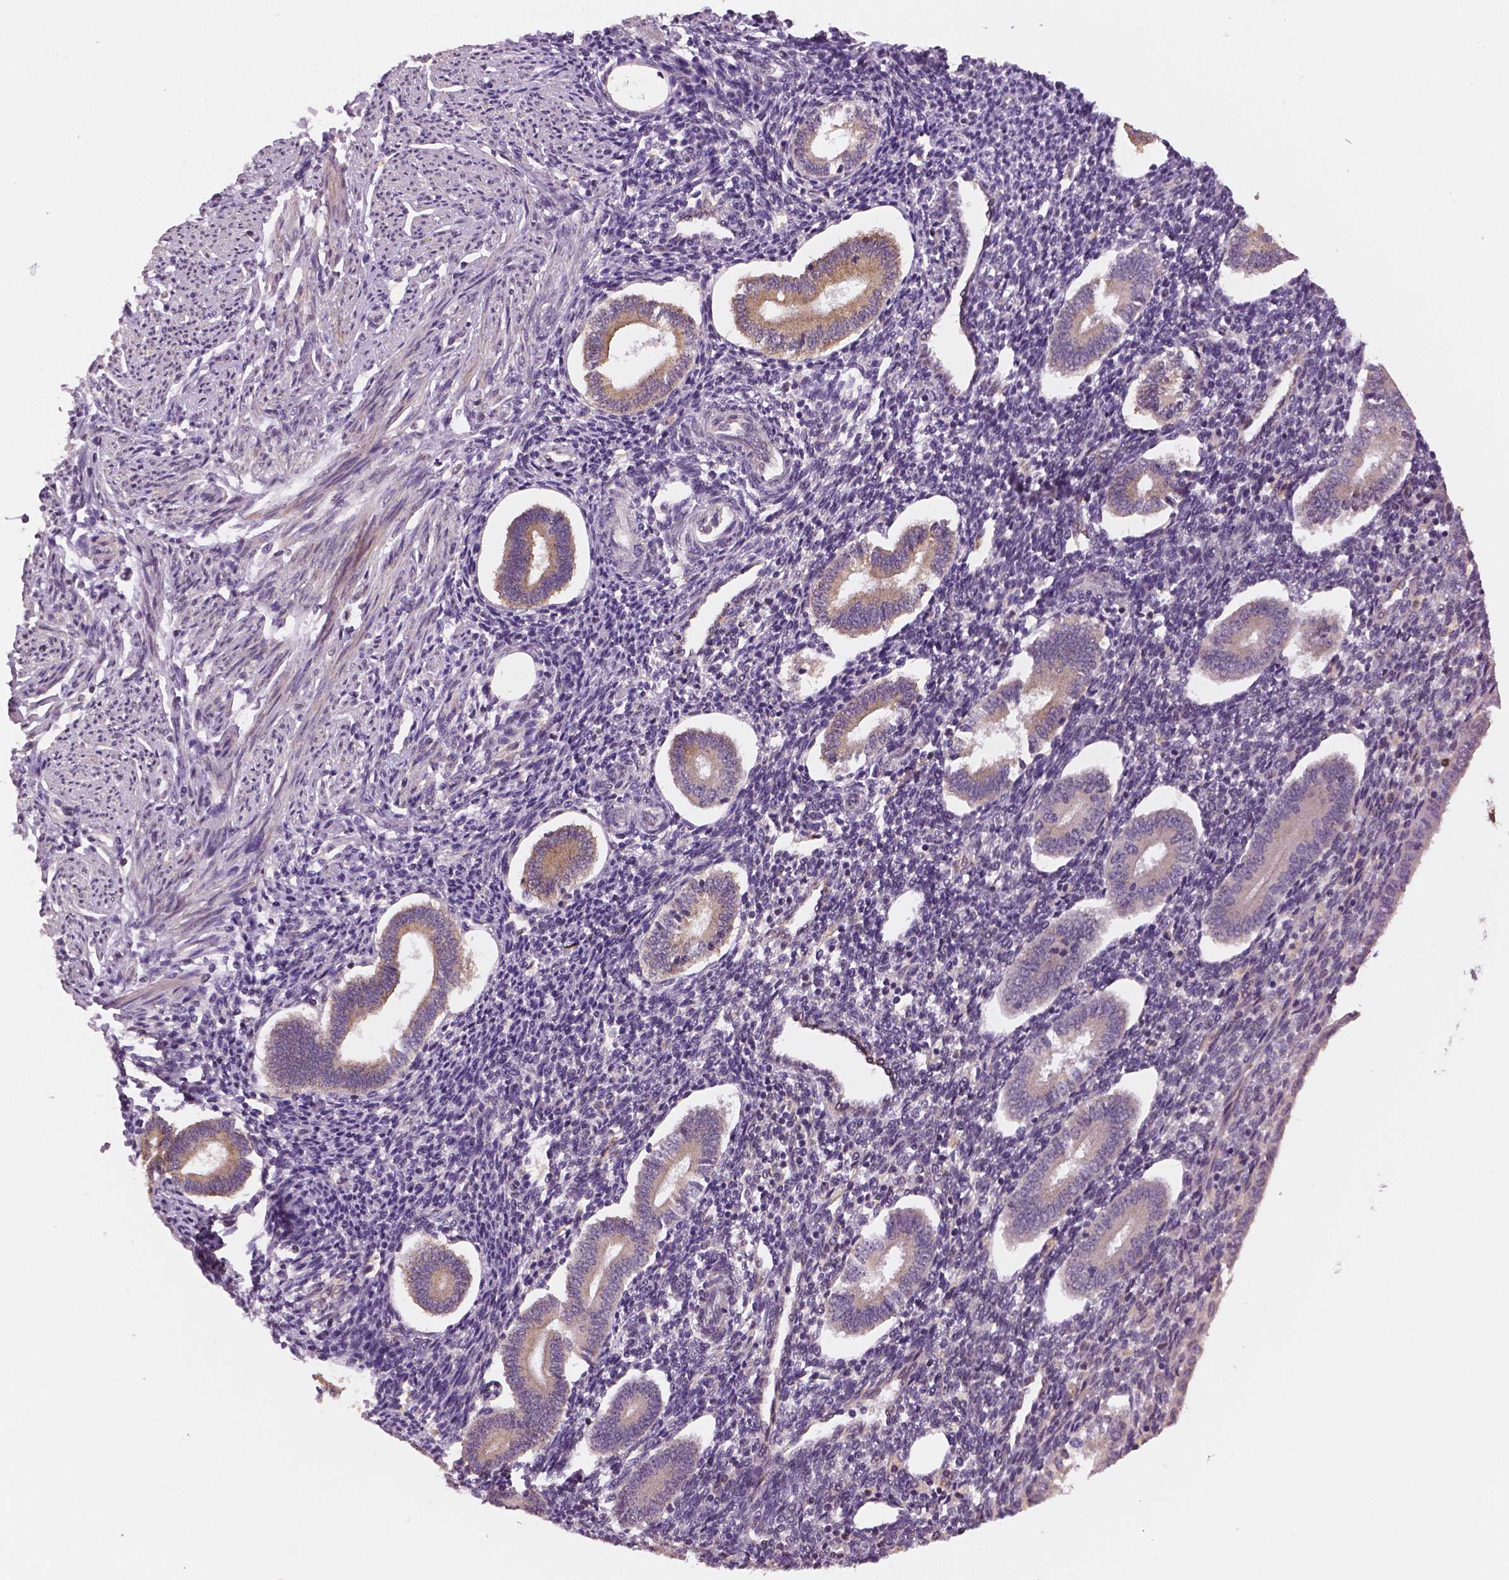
{"staining": {"intensity": "negative", "quantity": "none", "location": "none"}, "tissue": "endometrium", "cell_type": "Cells in endometrial stroma", "image_type": "normal", "snomed": [{"axis": "morphology", "description": "Normal tissue, NOS"}, {"axis": "topography", "description": "Endometrium"}], "caption": "A micrograph of endometrium stained for a protein exhibits no brown staining in cells in endometrial stroma.", "gene": "STAT3", "patient": {"sex": "female", "age": 40}}